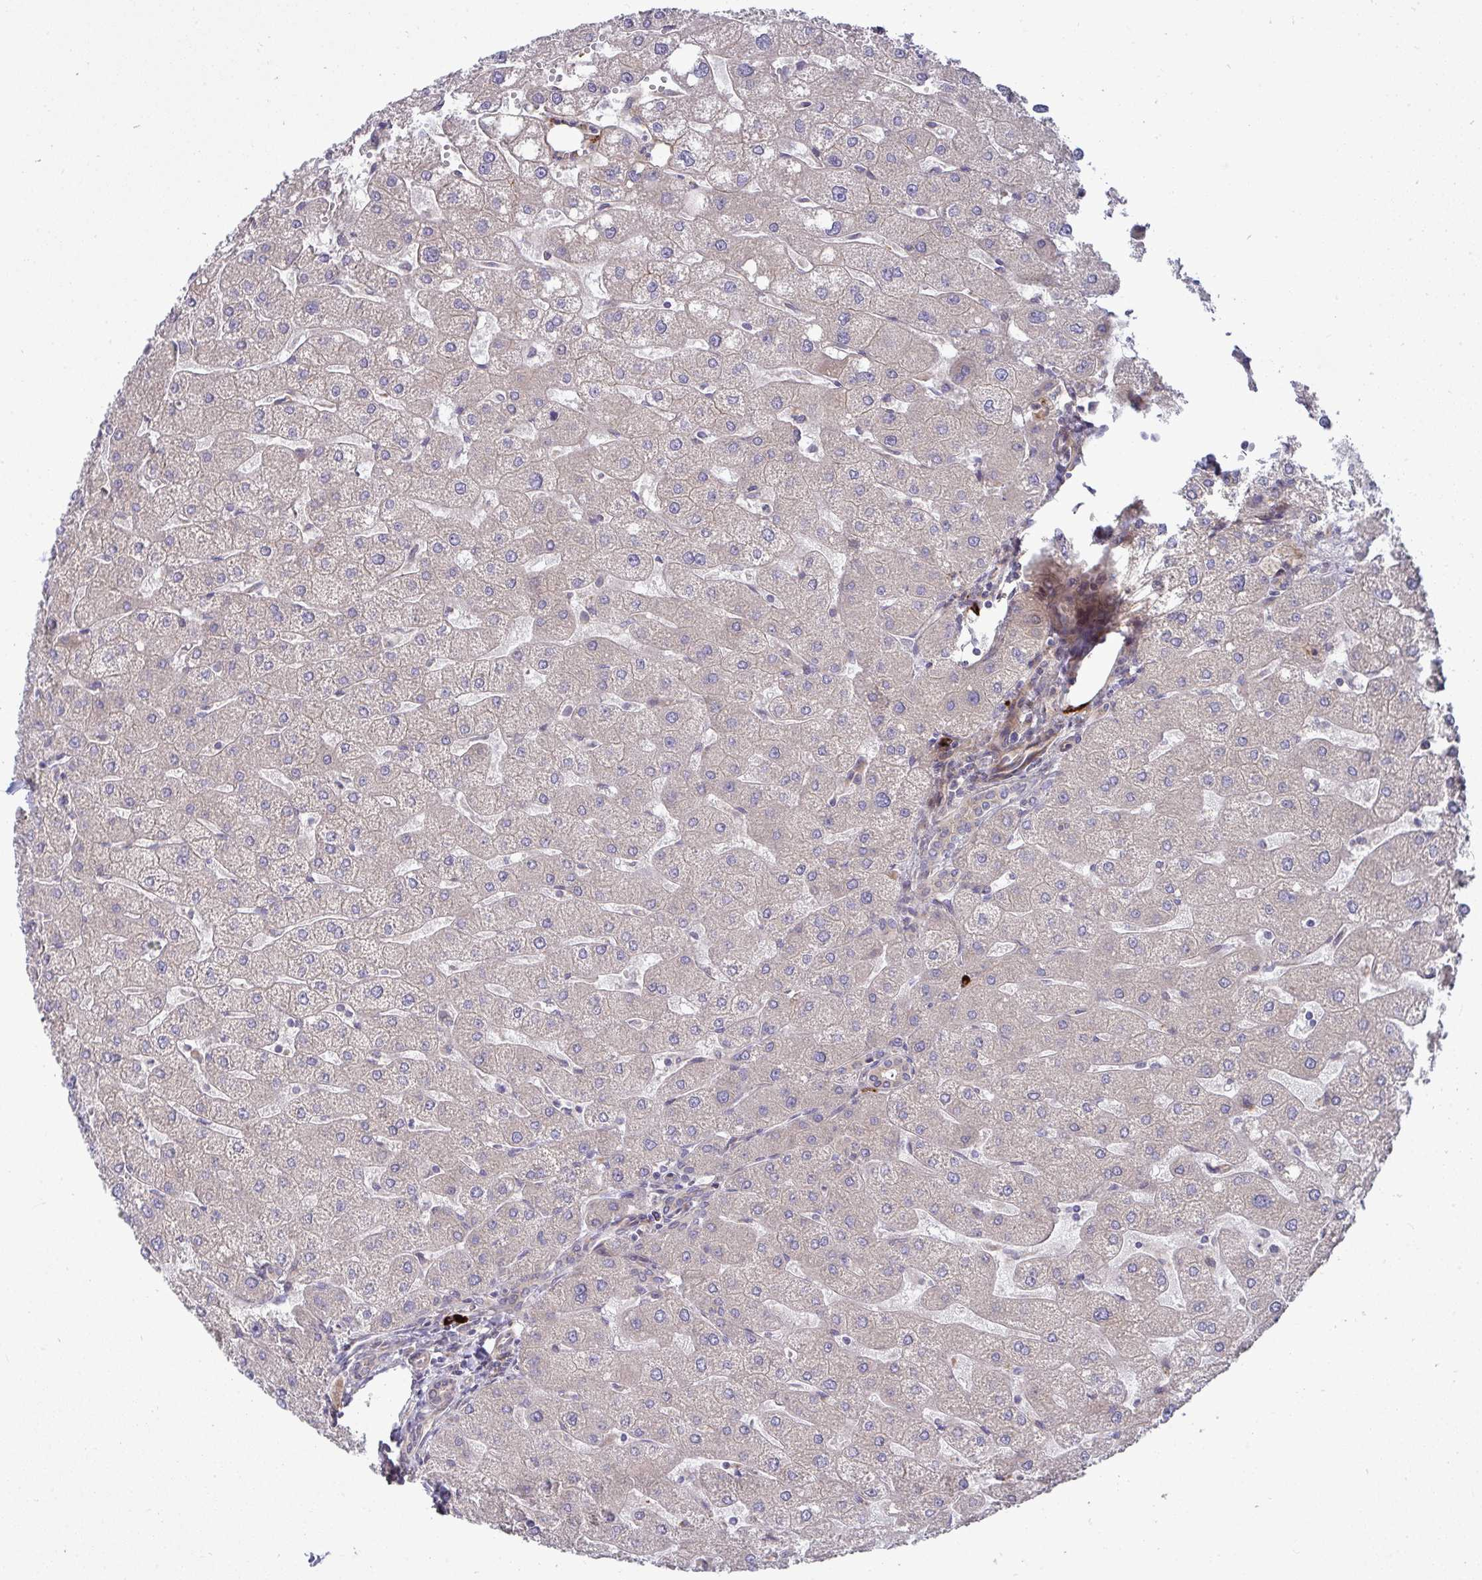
{"staining": {"intensity": "negative", "quantity": "none", "location": "none"}, "tissue": "liver", "cell_type": "Cholangiocytes", "image_type": "normal", "snomed": [{"axis": "morphology", "description": "Normal tissue, NOS"}, {"axis": "topography", "description": "Liver"}], "caption": "IHC photomicrograph of benign liver: human liver stained with DAB exhibits no significant protein staining in cholangiocytes. (Stains: DAB (3,3'-diaminobenzidine) immunohistochemistry with hematoxylin counter stain, Microscopy: brightfield microscopy at high magnification).", "gene": "SH2D1B", "patient": {"sex": "male", "age": 67}}